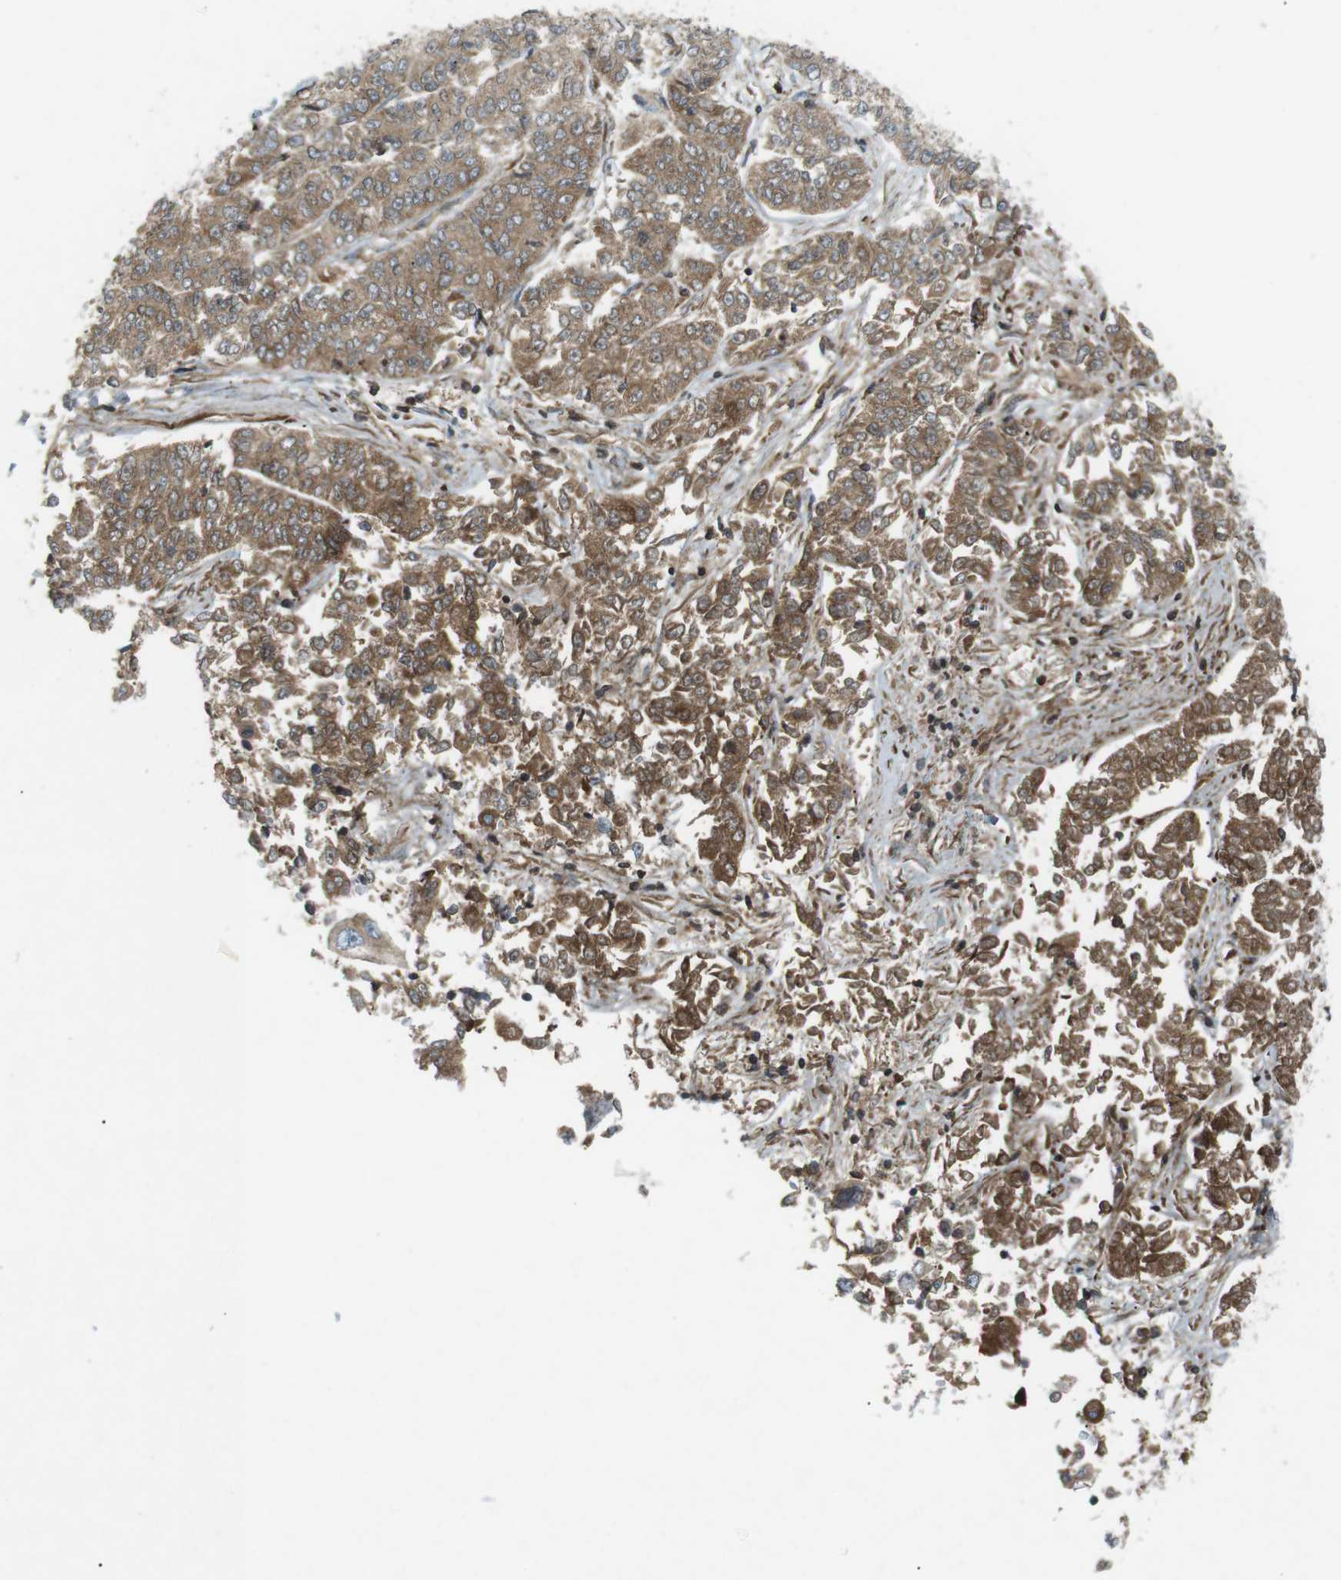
{"staining": {"intensity": "weak", "quantity": ">75%", "location": "cytoplasmic/membranous"}, "tissue": "lung cancer", "cell_type": "Tumor cells", "image_type": "cancer", "snomed": [{"axis": "morphology", "description": "Adenocarcinoma, NOS"}, {"axis": "topography", "description": "Lung"}], "caption": "Weak cytoplasmic/membranous protein staining is present in about >75% of tumor cells in adenocarcinoma (lung).", "gene": "FLII", "patient": {"sex": "male", "age": 84}}